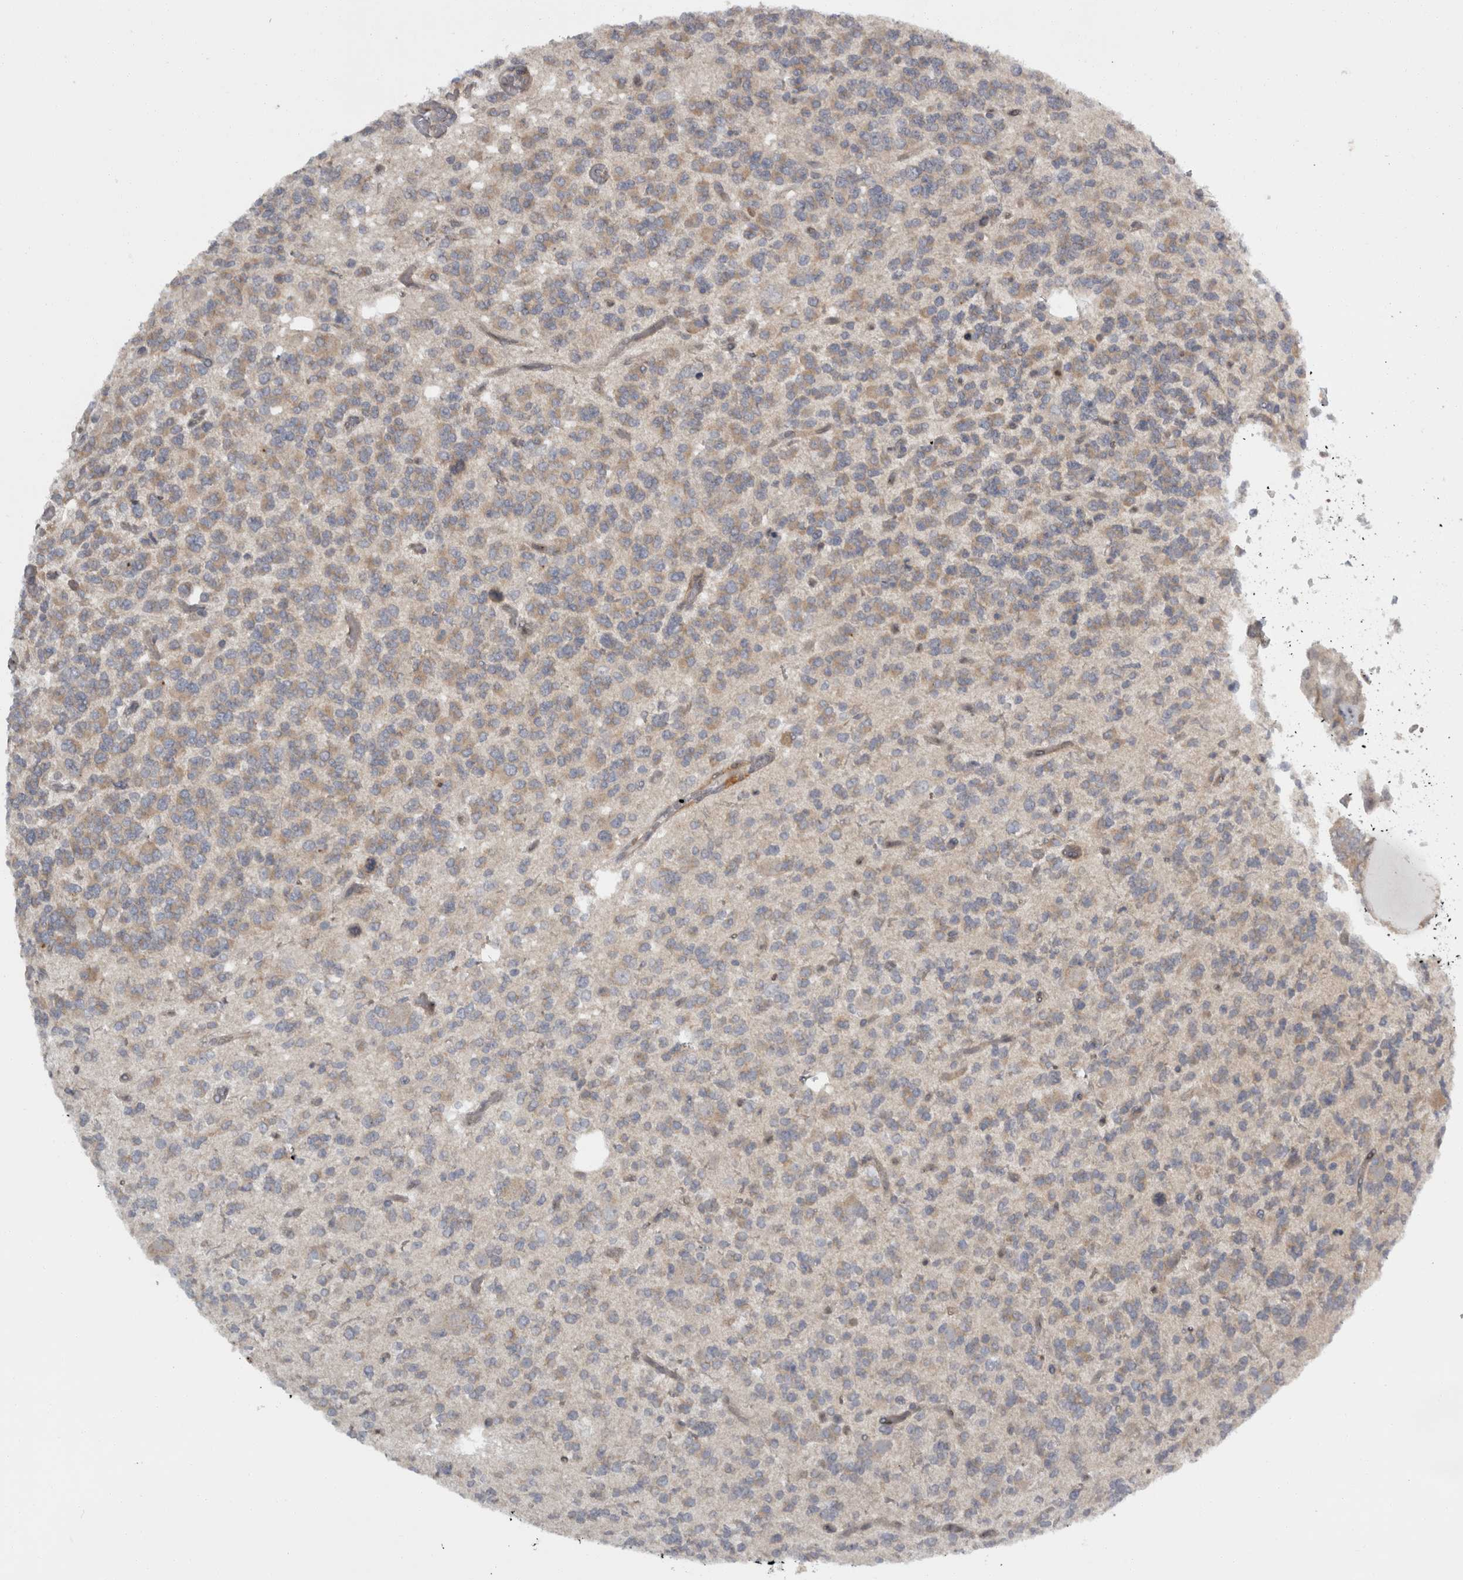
{"staining": {"intensity": "weak", "quantity": ">75%", "location": "cytoplasmic/membranous"}, "tissue": "glioma", "cell_type": "Tumor cells", "image_type": "cancer", "snomed": [{"axis": "morphology", "description": "Glioma, malignant, Low grade"}, {"axis": "topography", "description": "Brain"}], "caption": "Protein staining of low-grade glioma (malignant) tissue exhibits weak cytoplasmic/membranous staining in approximately >75% of tumor cells.", "gene": "SLCO5A1", "patient": {"sex": "male", "age": 38}}